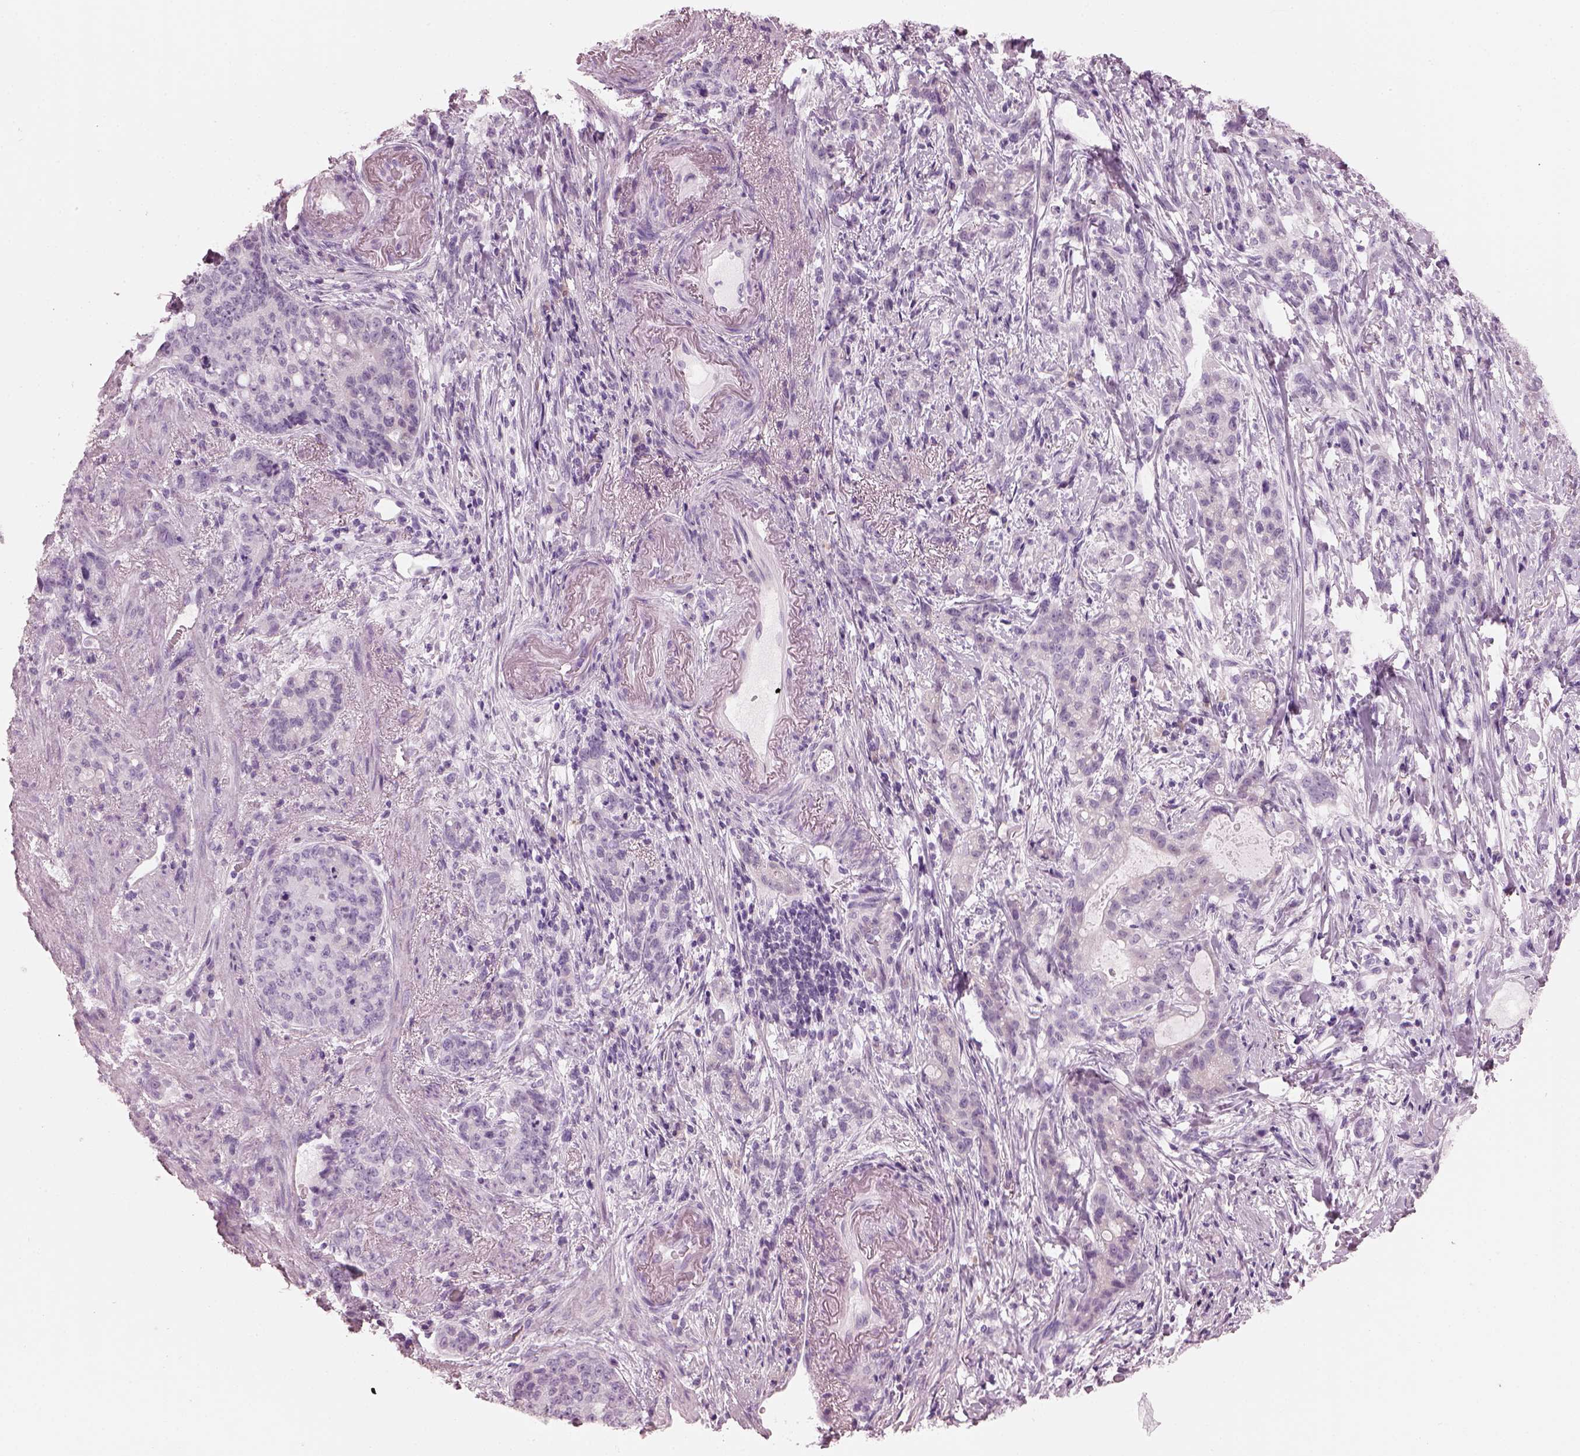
{"staining": {"intensity": "negative", "quantity": "none", "location": "none"}, "tissue": "stomach cancer", "cell_type": "Tumor cells", "image_type": "cancer", "snomed": [{"axis": "morphology", "description": "Adenocarcinoma, NOS"}, {"axis": "topography", "description": "Stomach, lower"}], "caption": "There is no significant staining in tumor cells of stomach cancer (adenocarcinoma). (Stains: DAB immunohistochemistry (IHC) with hematoxylin counter stain, Microscopy: brightfield microscopy at high magnification).", "gene": "HYDIN", "patient": {"sex": "male", "age": 88}}